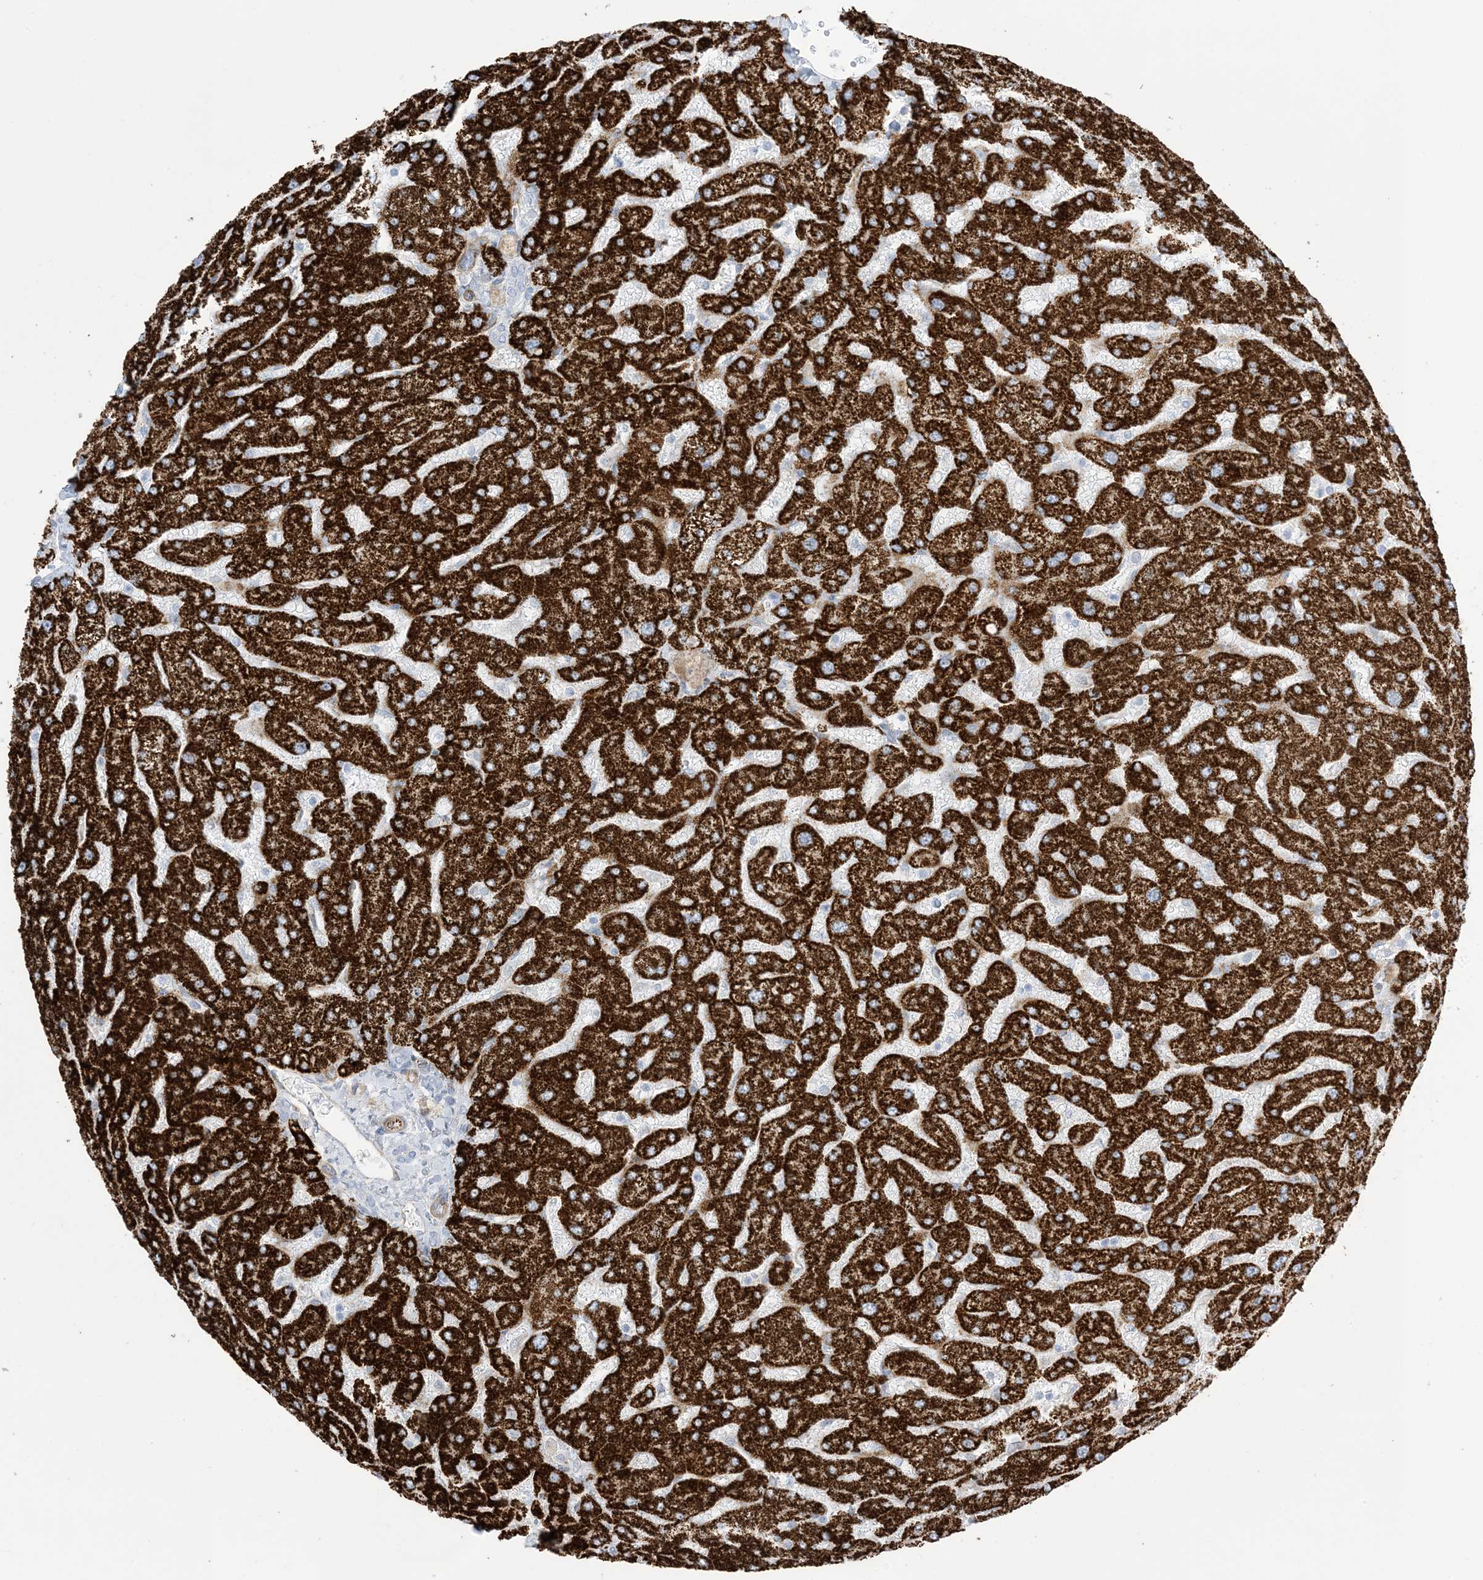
{"staining": {"intensity": "negative", "quantity": "none", "location": "none"}, "tissue": "liver", "cell_type": "Cholangiocytes", "image_type": "normal", "snomed": [{"axis": "morphology", "description": "Normal tissue, NOS"}, {"axis": "topography", "description": "Liver"}], "caption": "The histopathology image reveals no significant positivity in cholangiocytes of liver. (Brightfield microscopy of DAB (3,3'-diaminobenzidine) immunohistochemistry at high magnification).", "gene": "PID1", "patient": {"sex": "male", "age": 55}}